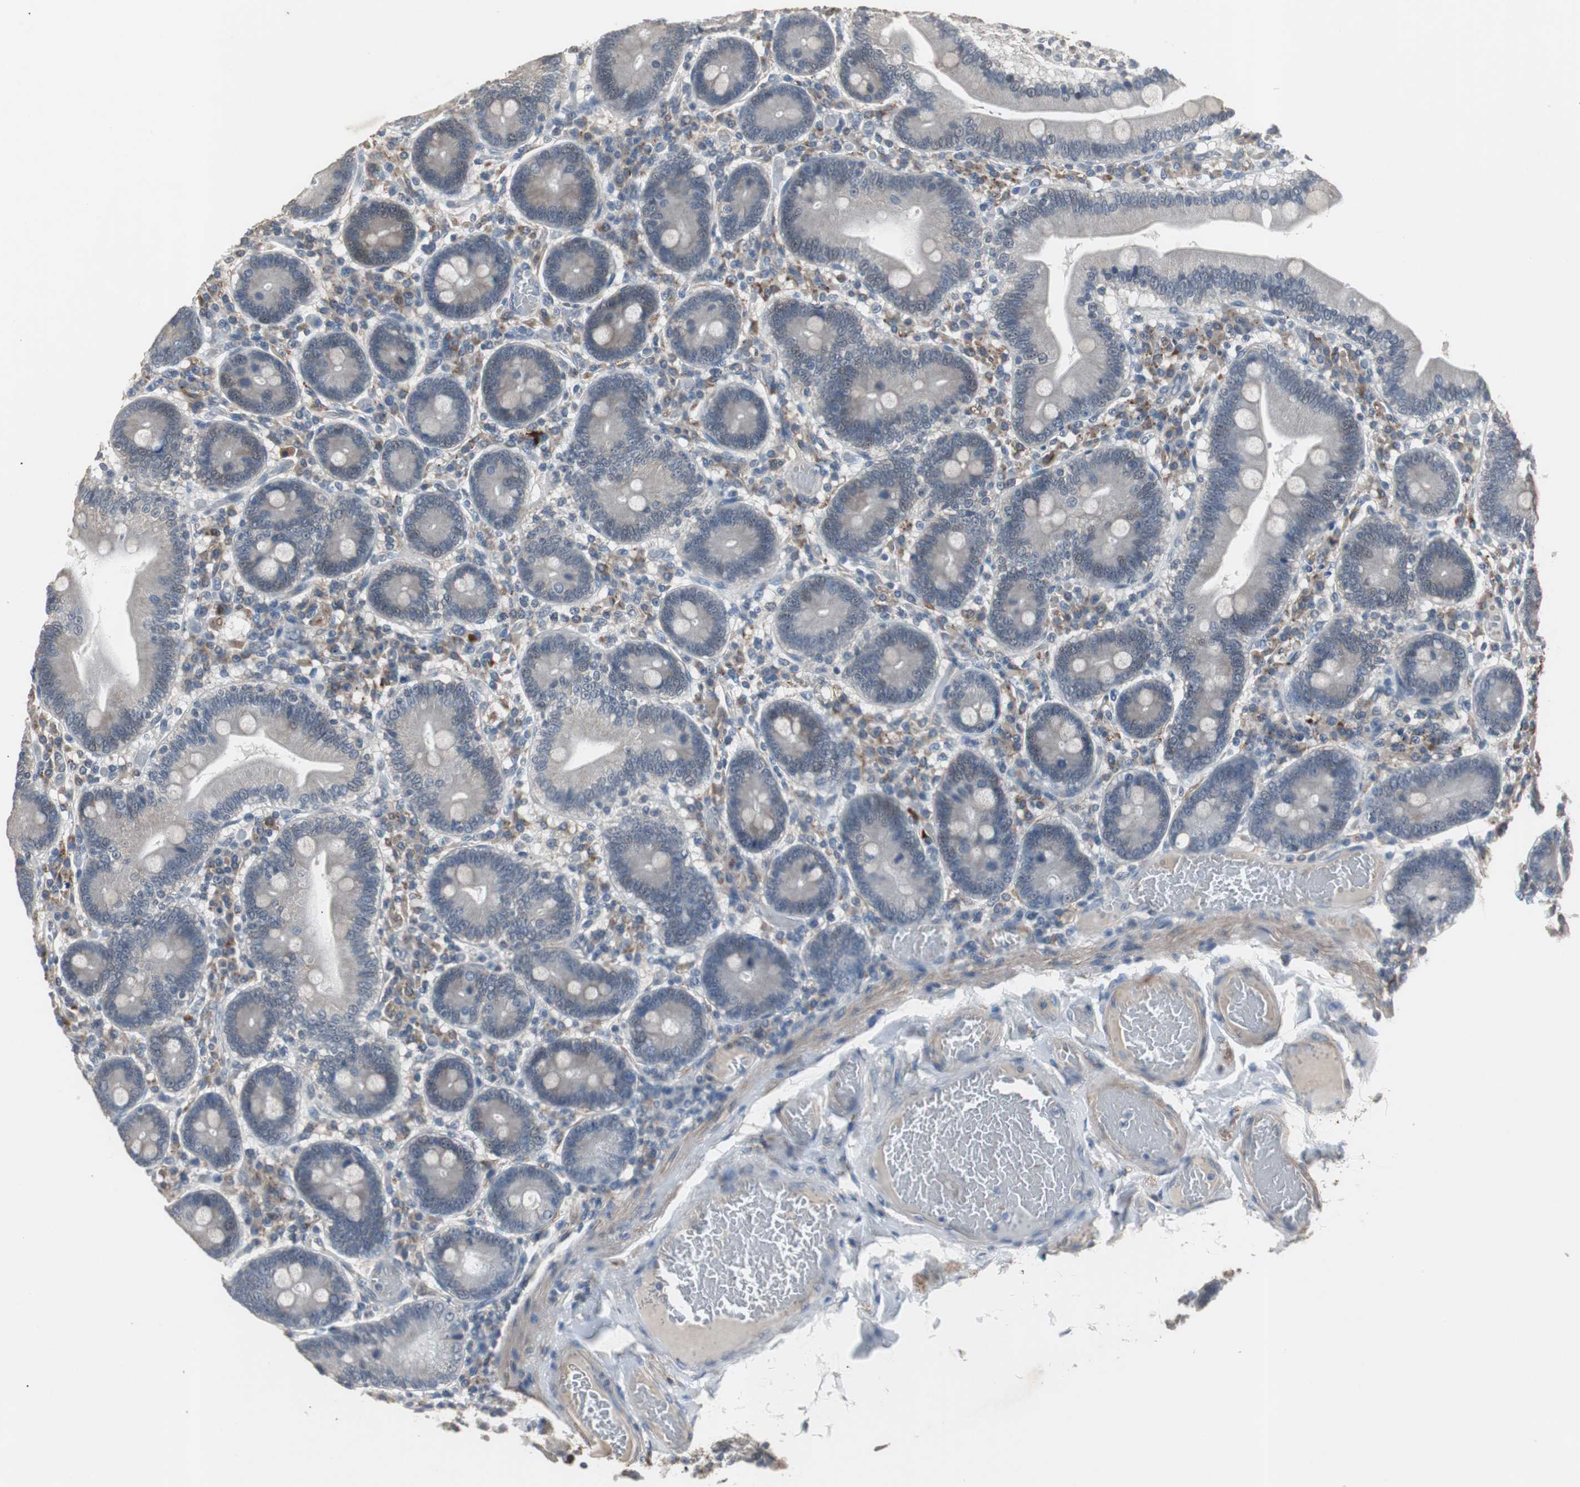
{"staining": {"intensity": "negative", "quantity": "none", "location": "none"}, "tissue": "duodenum", "cell_type": "Glandular cells", "image_type": "normal", "snomed": [{"axis": "morphology", "description": "Normal tissue, NOS"}, {"axis": "topography", "description": "Duodenum"}], "caption": "Glandular cells are negative for brown protein staining in unremarkable duodenum. (DAB (3,3'-diaminobenzidine) immunohistochemistry with hematoxylin counter stain).", "gene": "PCYT1B", "patient": {"sex": "male", "age": 66}}